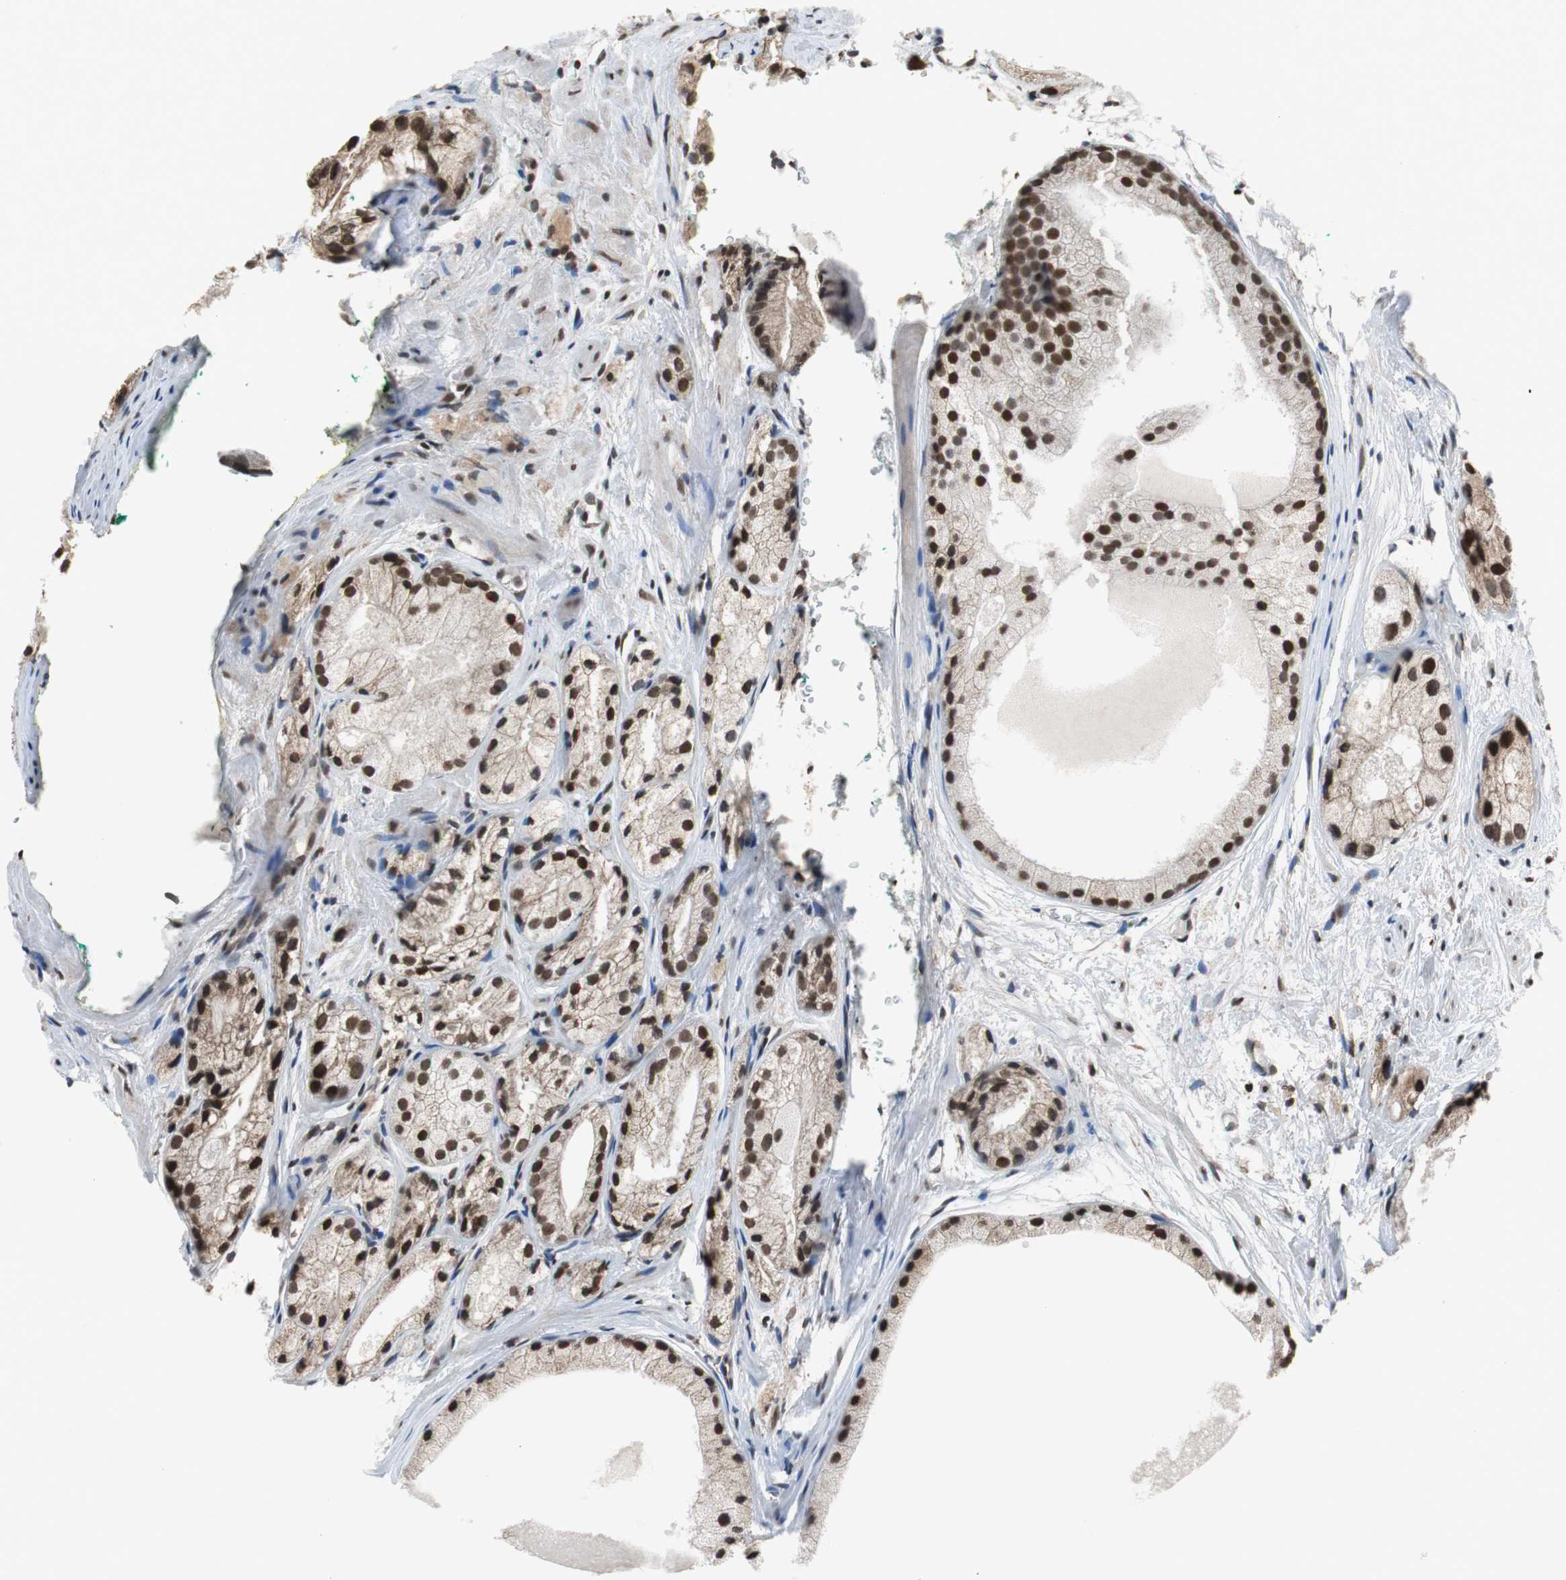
{"staining": {"intensity": "strong", "quantity": ">75%", "location": "cytoplasmic/membranous,nuclear"}, "tissue": "prostate cancer", "cell_type": "Tumor cells", "image_type": "cancer", "snomed": [{"axis": "morphology", "description": "Adenocarcinoma, Low grade"}, {"axis": "topography", "description": "Prostate"}], "caption": "A histopathology image of human low-grade adenocarcinoma (prostate) stained for a protein reveals strong cytoplasmic/membranous and nuclear brown staining in tumor cells.", "gene": "REST", "patient": {"sex": "male", "age": 69}}